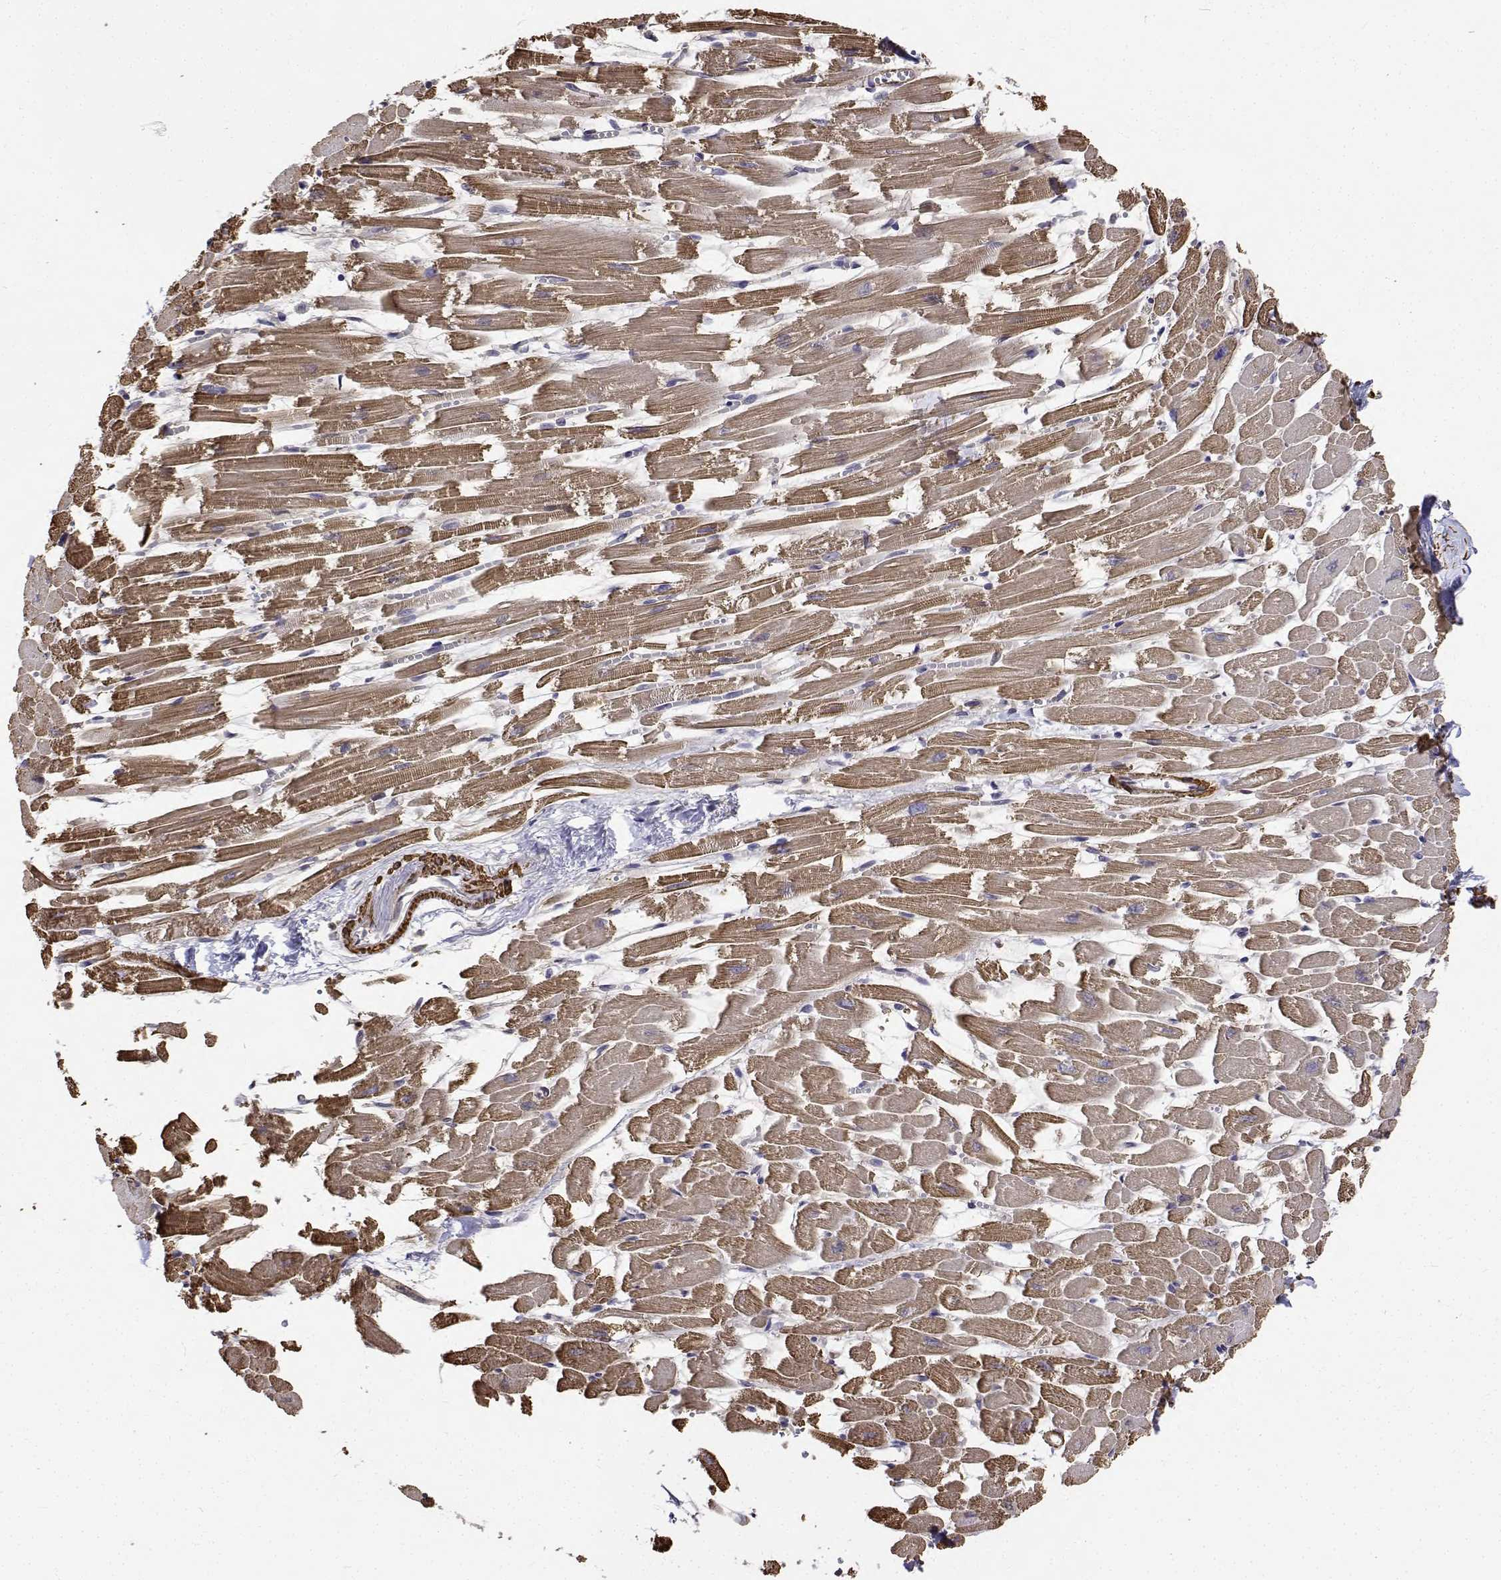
{"staining": {"intensity": "moderate", "quantity": ">75%", "location": "cytoplasmic/membranous"}, "tissue": "heart muscle", "cell_type": "Cardiomyocytes", "image_type": "normal", "snomed": [{"axis": "morphology", "description": "Normal tissue, NOS"}, {"axis": "topography", "description": "Heart"}], "caption": "About >75% of cardiomyocytes in unremarkable heart muscle show moderate cytoplasmic/membranous protein staining as visualized by brown immunohistochemical staining.", "gene": "PCID2", "patient": {"sex": "female", "age": 52}}